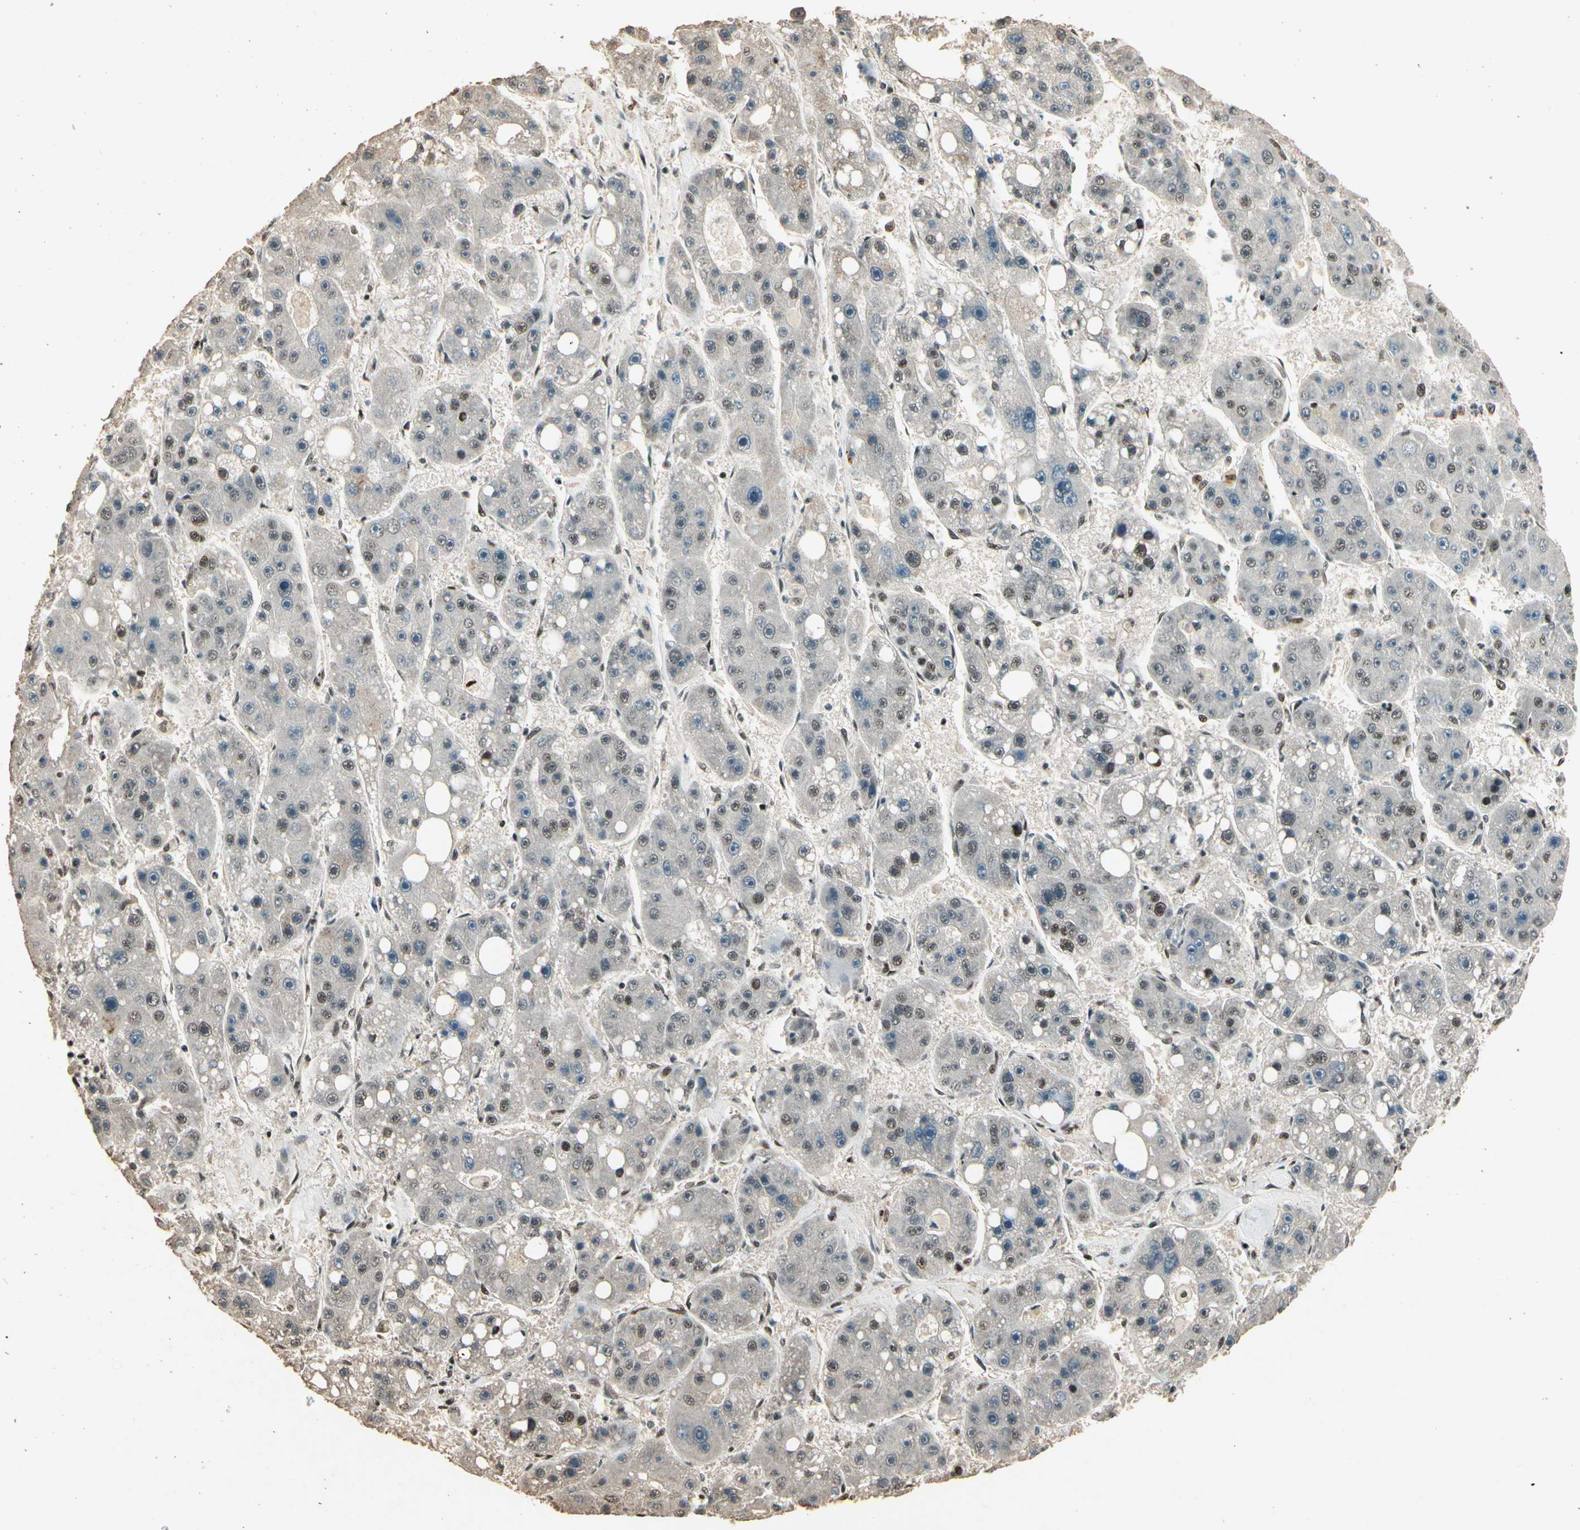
{"staining": {"intensity": "moderate", "quantity": ">75%", "location": "nuclear"}, "tissue": "liver cancer", "cell_type": "Tumor cells", "image_type": "cancer", "snomed": [{"axis": "morphology", "description": "Carcinoma, Hepatocellular, NOS"}, {"axis": "topography", "description": "Liver"}], "caption": "Brown immunohistochemical staining in human liver cancer (hepatocellular carcinoma) displays moderate nuclear positivity in about >75% of tumor cells.", "gene": "RBM25", "patient": {"sex": "female", "age": 61}}